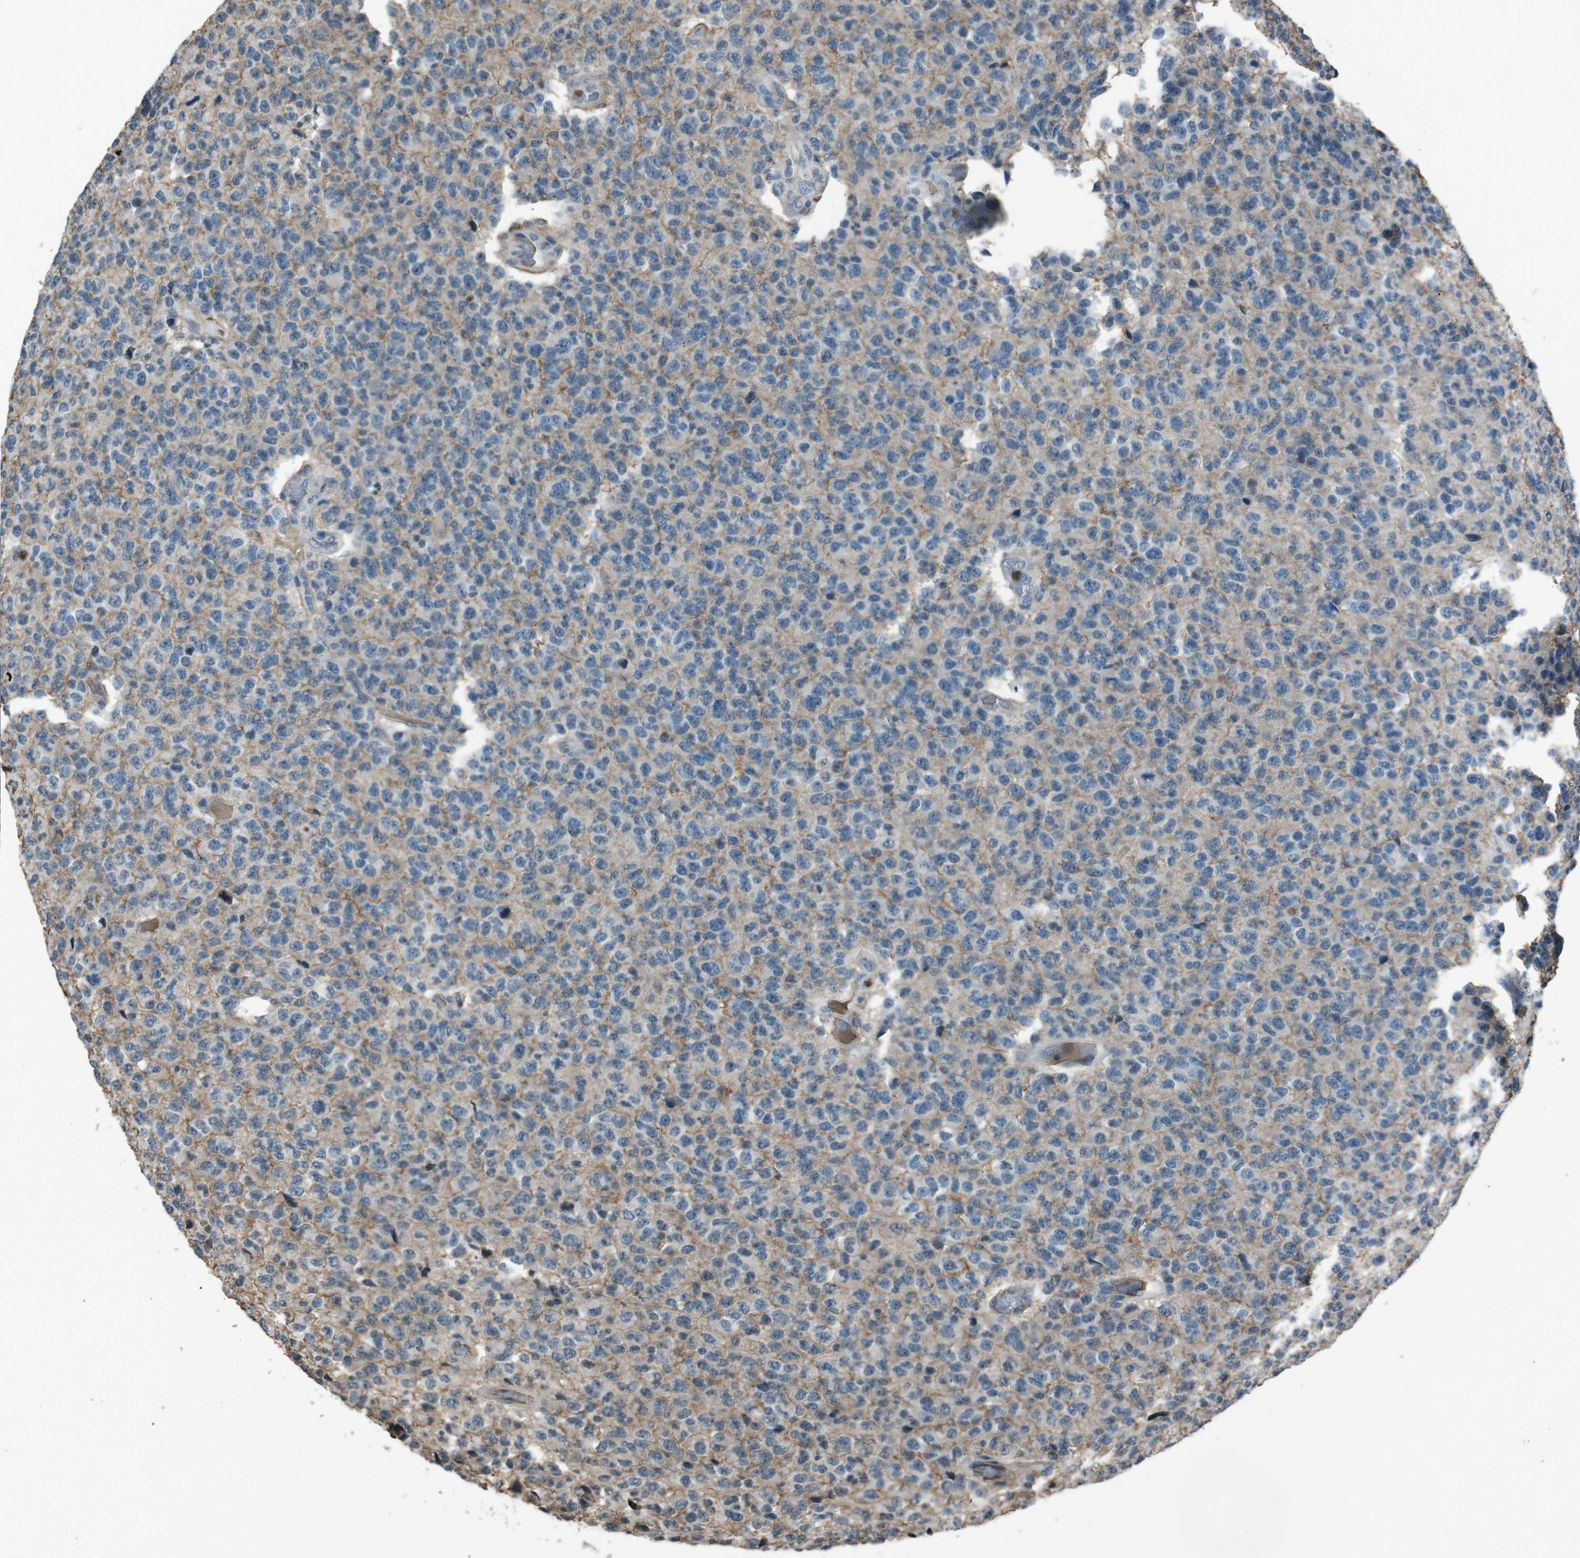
{"staining": {"intensity": "weak", "quantity": "25%-75%", "location": "cytoplasmic/membranous"}, "tissue": "glioma", "cell_type": "Tumor cells", "image_type": "cancer", "snomed": [{"axis": "morphology", "description": "Glioma, malignant, High grade"}, {"axis": "topography", "description": "pancreas cauda"}], "caption": "Human malignant glioma (high-grade) stained with a protein marker reveals weak staining in tumor cells.", "gene": "UGT1A6", "patient": {"sex": "male", "age": 60}}